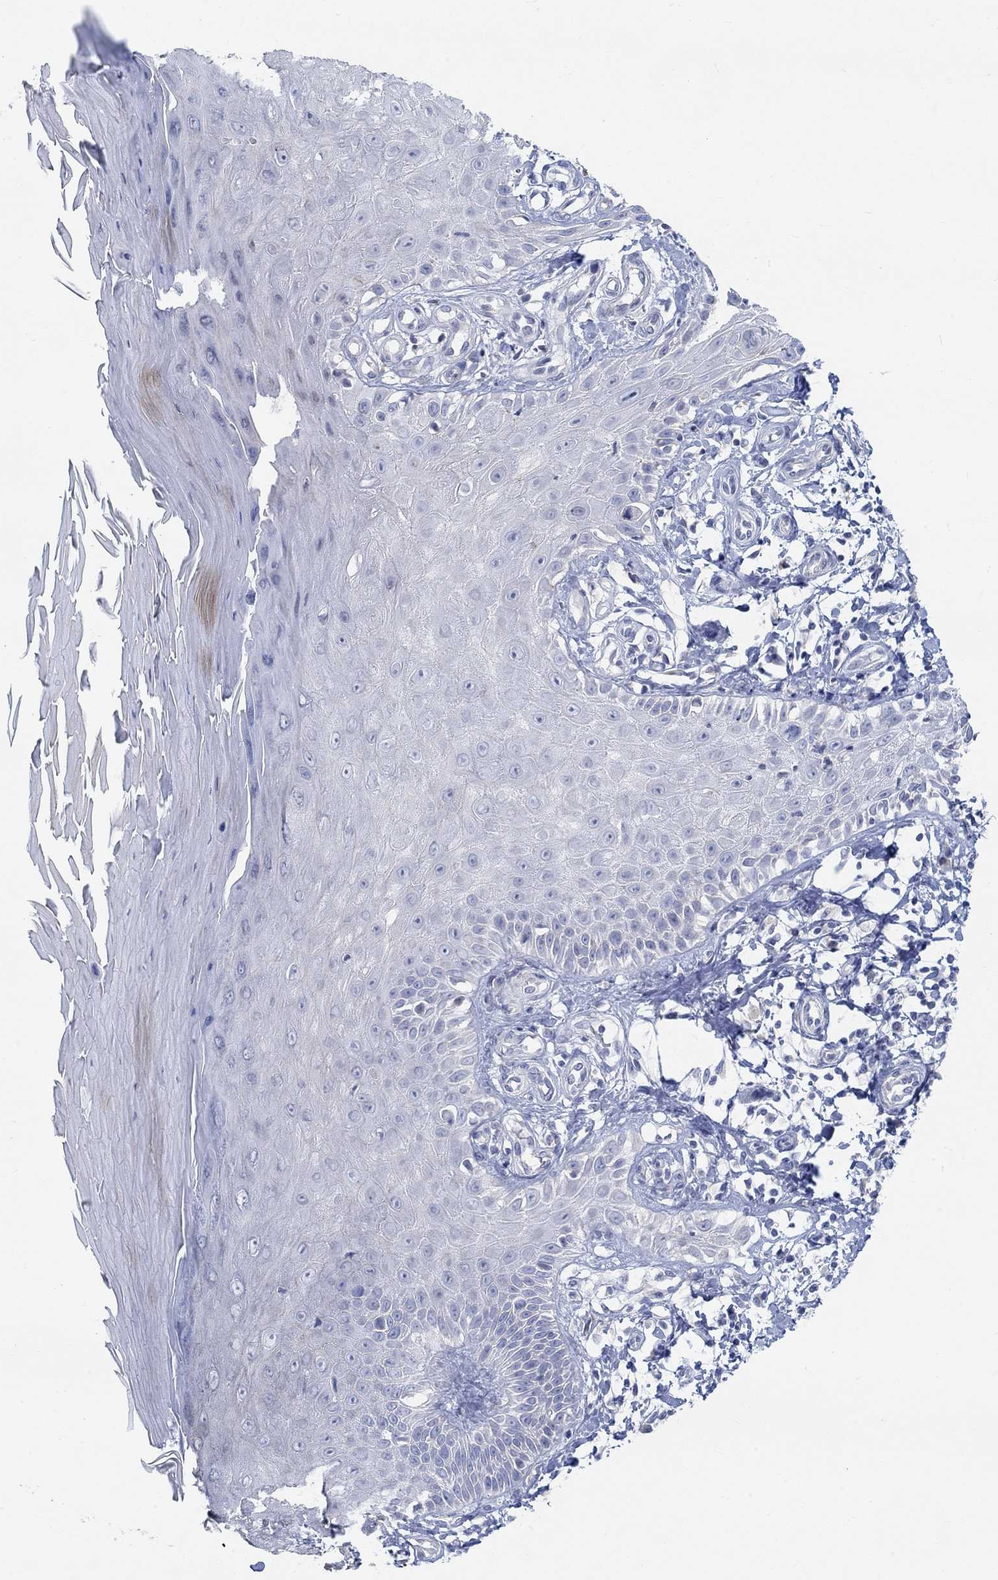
{"staining": {"intensity": "negative", "quantity": "none", "location": "none"}, "tissue": "skin", "cell_type": "Fibroblasts", "image_type": "normal", "snomed": [{"axis": "morphology", "description": "Normal tissue, NOS"}, {"axis": "morphology", "description": "Inflammation, NOS"}, {"axis": "morphology", "description": "Fibrosis, NOS"}, {"axis": "topography", "description": "Skin"}], "caption": "Immunohistochemistry (IHC) micrograph of benign human skin stained for a protein (brown), which reveals no expression in fibroblasts. (Stains: DAB immunohistochemistry (IHC) with hematoxylin counter stain, Microscopy: brightfield microscopy at high magnification).", "gene": "NAV3", "patient": {"sex": "male", "age": 71}}